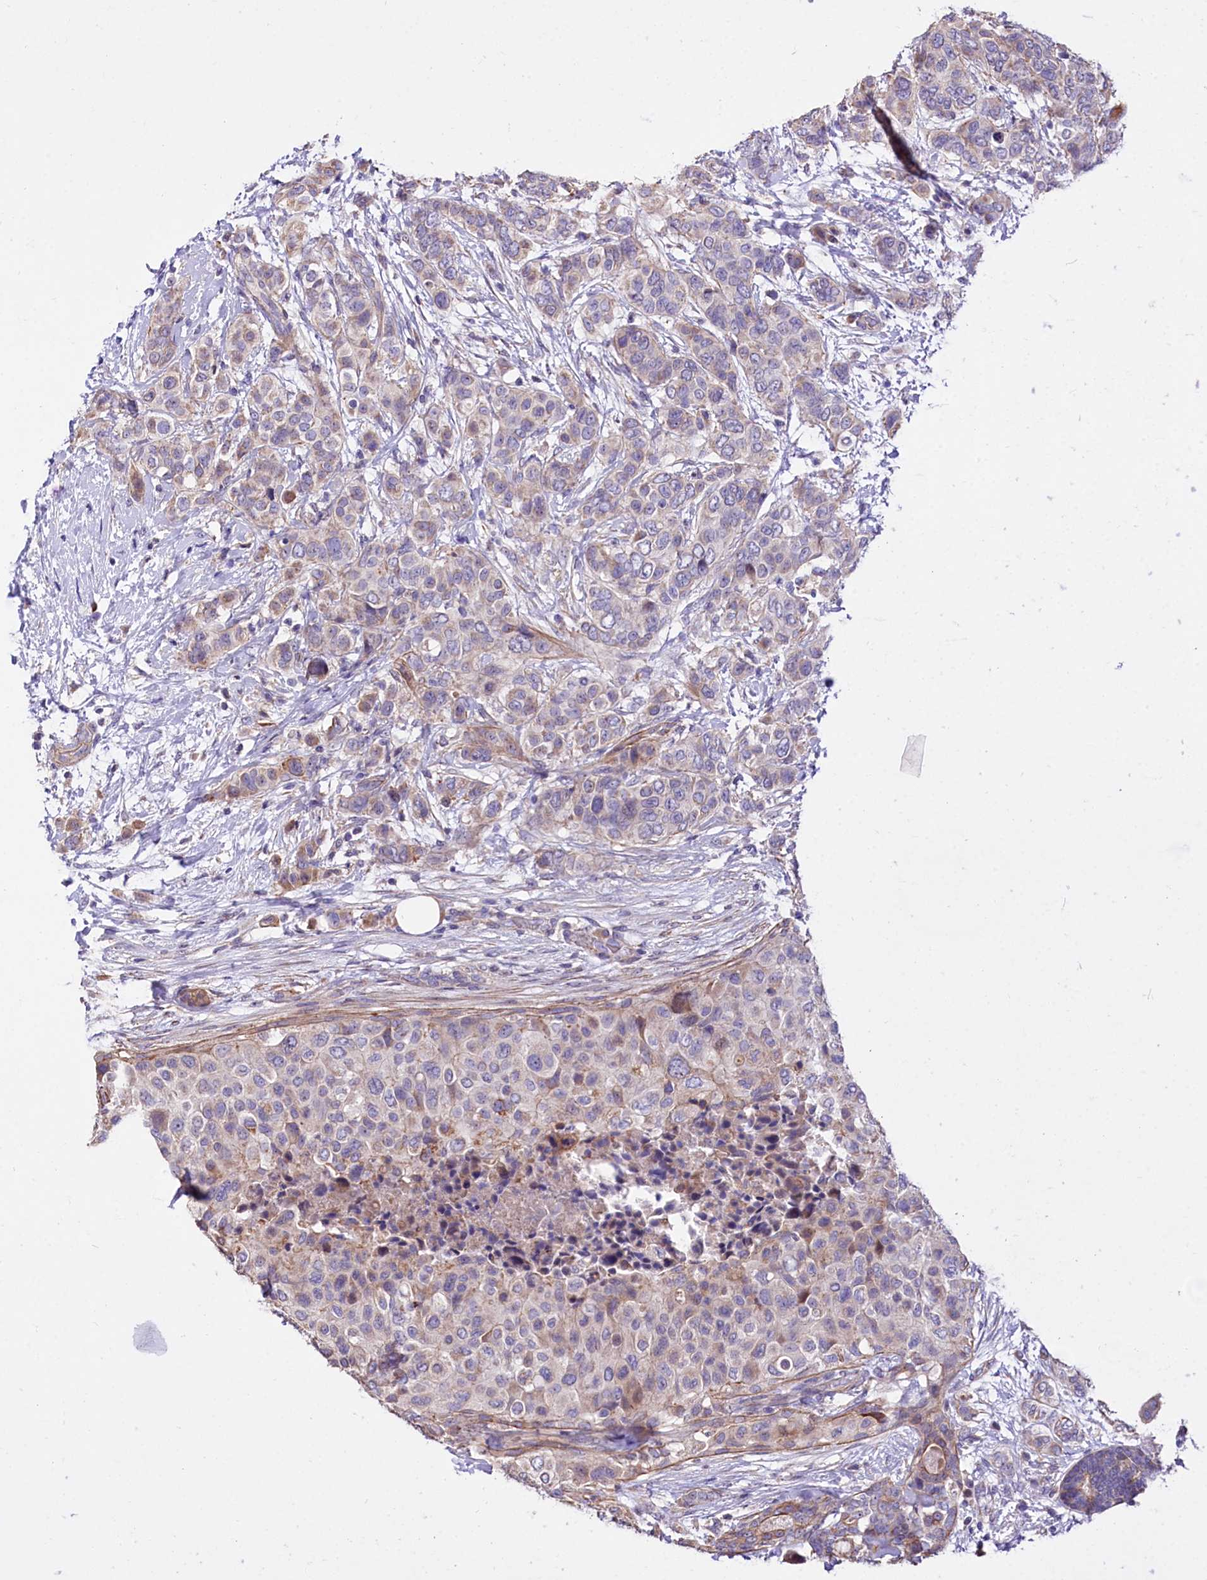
{"staining": {"intensity": "moderate", "quantity": "<25%", "location": "cytoplasmic/membranous"}, "tissue": "breast cancer", "cell_type": "Tumor cells", "image_type": "cancer", "snomed": [{"axis": "morphology", "description": "Lobular carcinoma"}, {"axis": "topography", "description": "Breast"}], "caption": "Human breast cancer (lobular carcinoma) stained for a protein (brown) reveals moderate cytoplasmic/membranous positive positivity in about <25% of tumor cells.", "gene": "RPUSD3", "patient": {"sex": "female", "age": 51}}